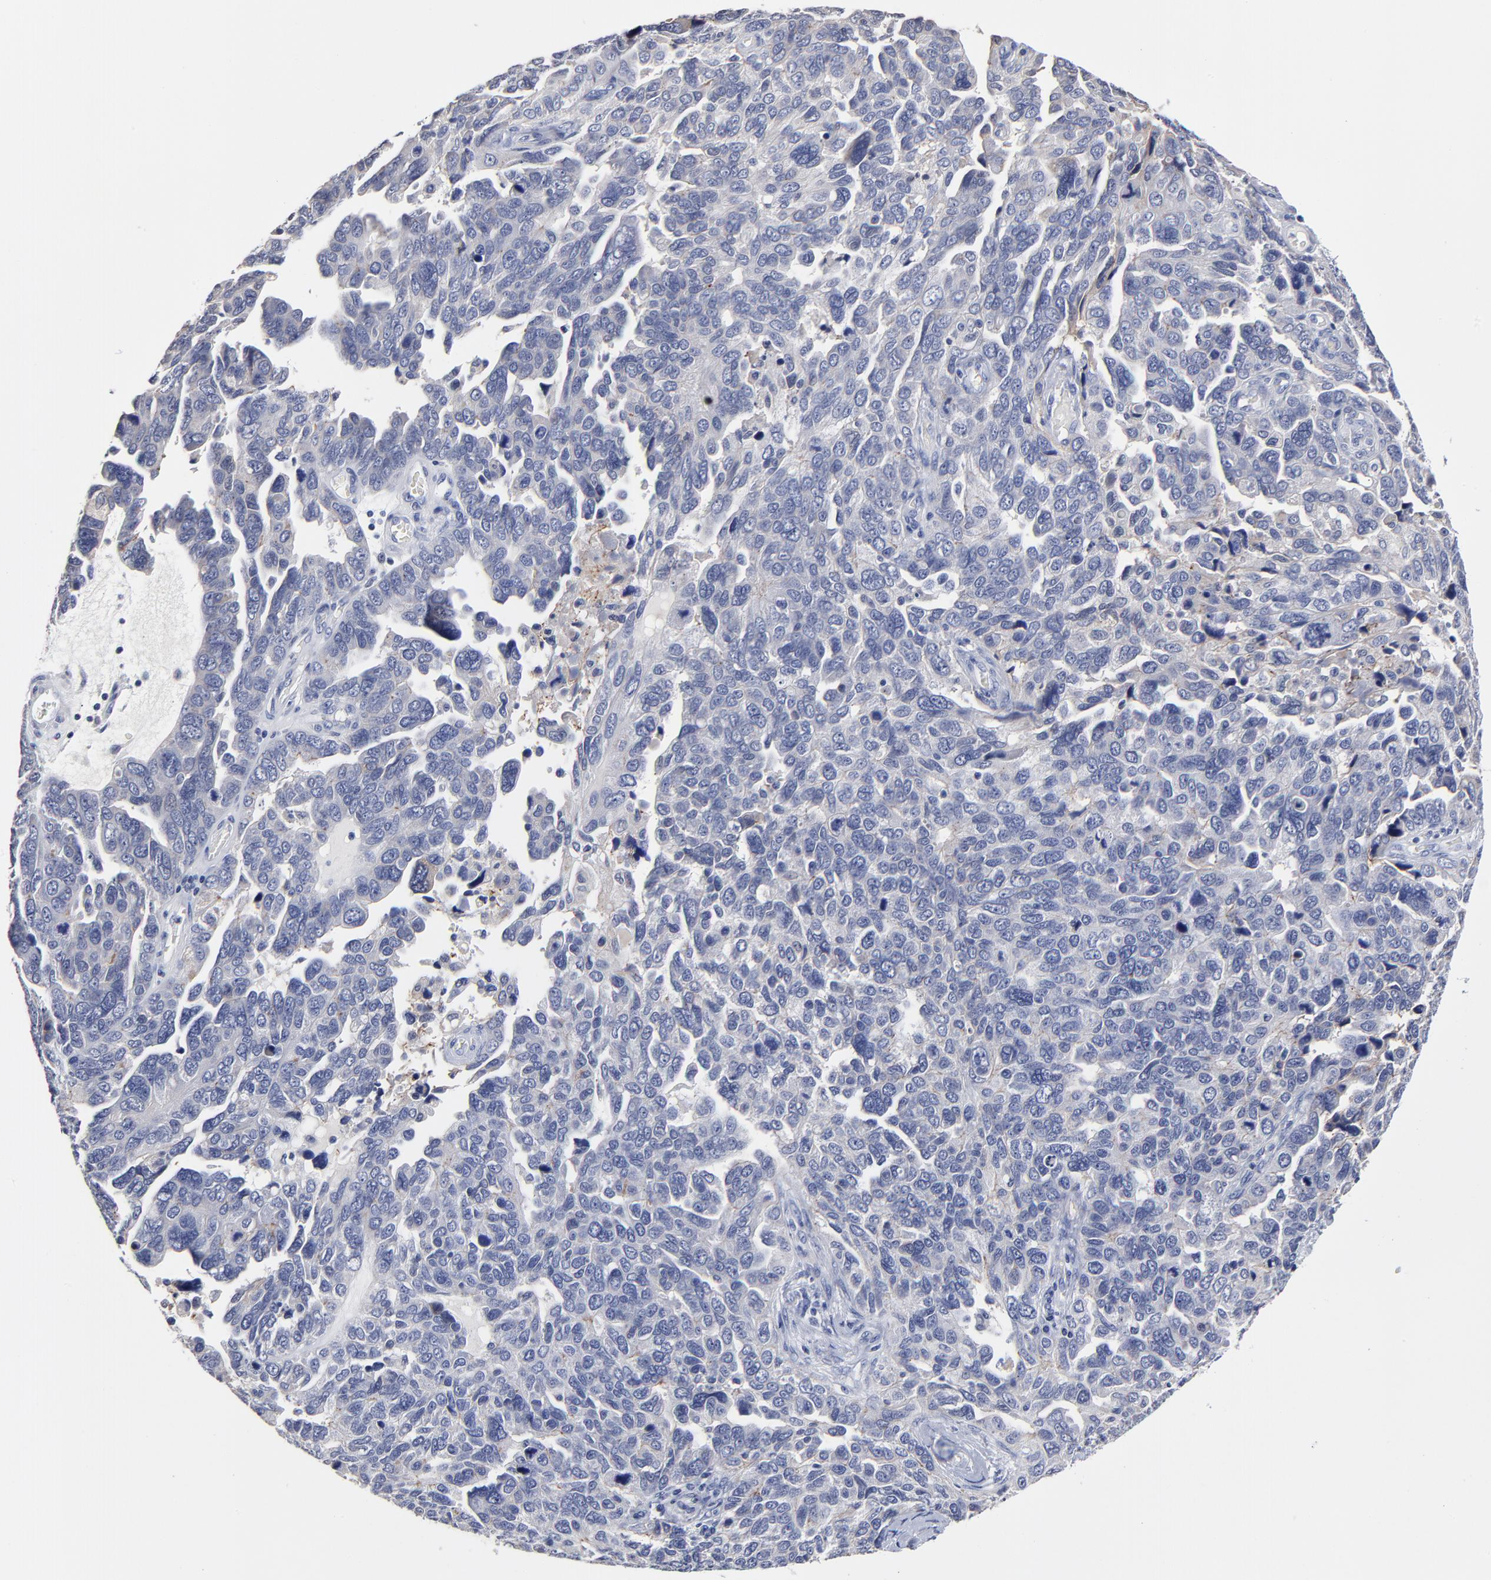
{"staining": {"intensity": "negative", "quantity": "none", "location": "none"}, "tissue": "ovarian cancer", "cell_type": "Tumor cells", "image_type": "cancer", "snomed": [{"axis": "morphology", "description": "Cystadenocarcinoma, serous, NOS"}, {"axis": "topography", "description": "Ovary"}], "caption": "A high-resolution image shows immunohistochemistry staining of serous cystadenocarcinoma (ovarian), which shows no significant positivity in tumor cells.", "gene": "CXADR", "patient": {"sex": "female", "age": 64}}